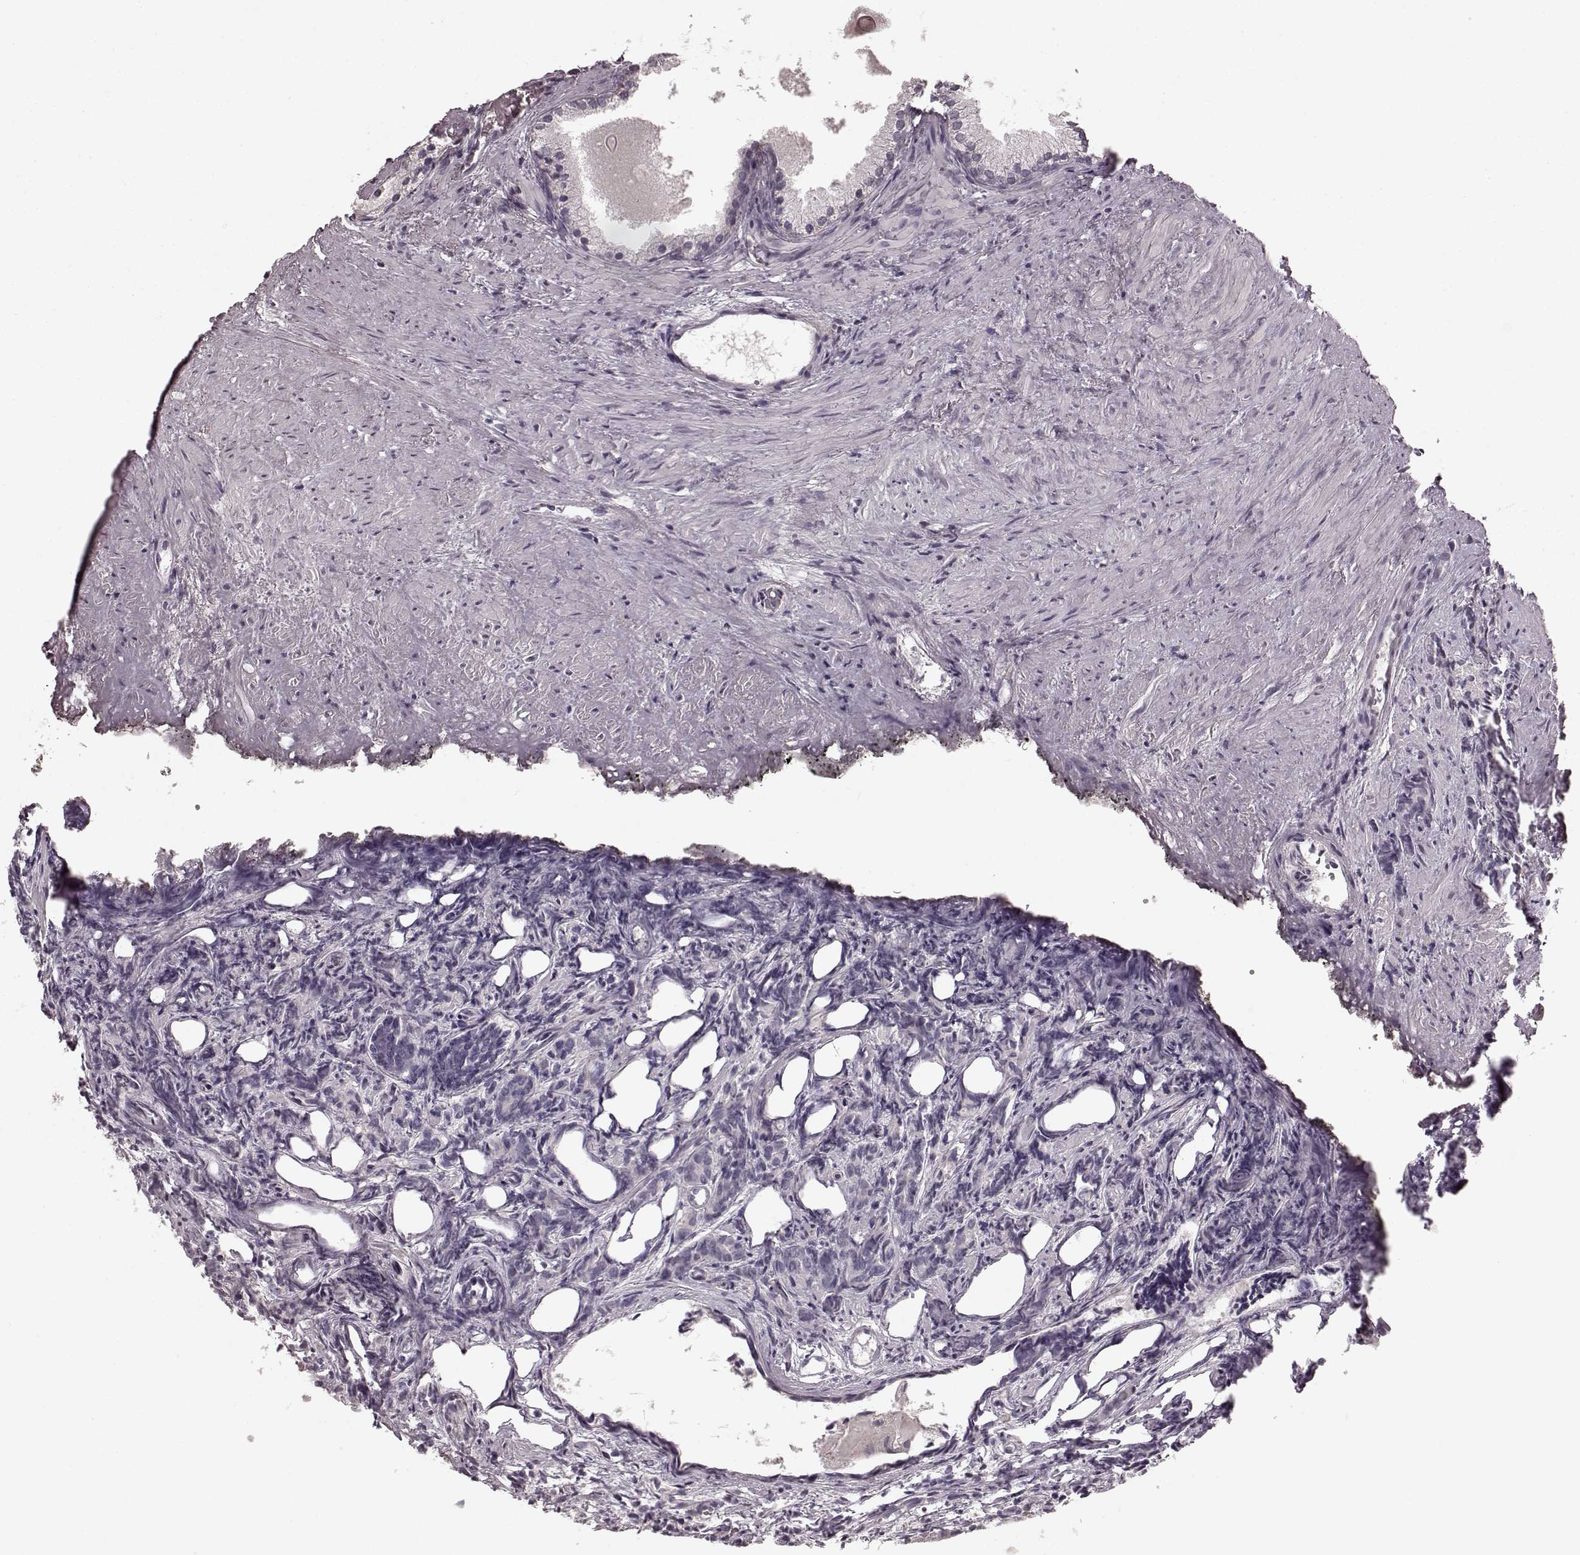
{"staining": {"intensity": "negative", "quantity": "none", "location": "none"}, "tissue": "prostate cancer", "cell_type": "Tumor cells", "image_type": "cancer", "snomed": [{"axis": "morphology", "description": "Adenocarcinoma, High grade"}, {"axis": "topography", "description": "Prostate"}], "caption": "High-grade adenocarcinoma (prostate) was stained to show a protein in brown. There is no significant staining in tumor cells. (Immunohistochemistry (ihc), brightfield microscopy, high magnification).", "gene": "PRKCE", "patient": {"sex": "male", "age": 84}}